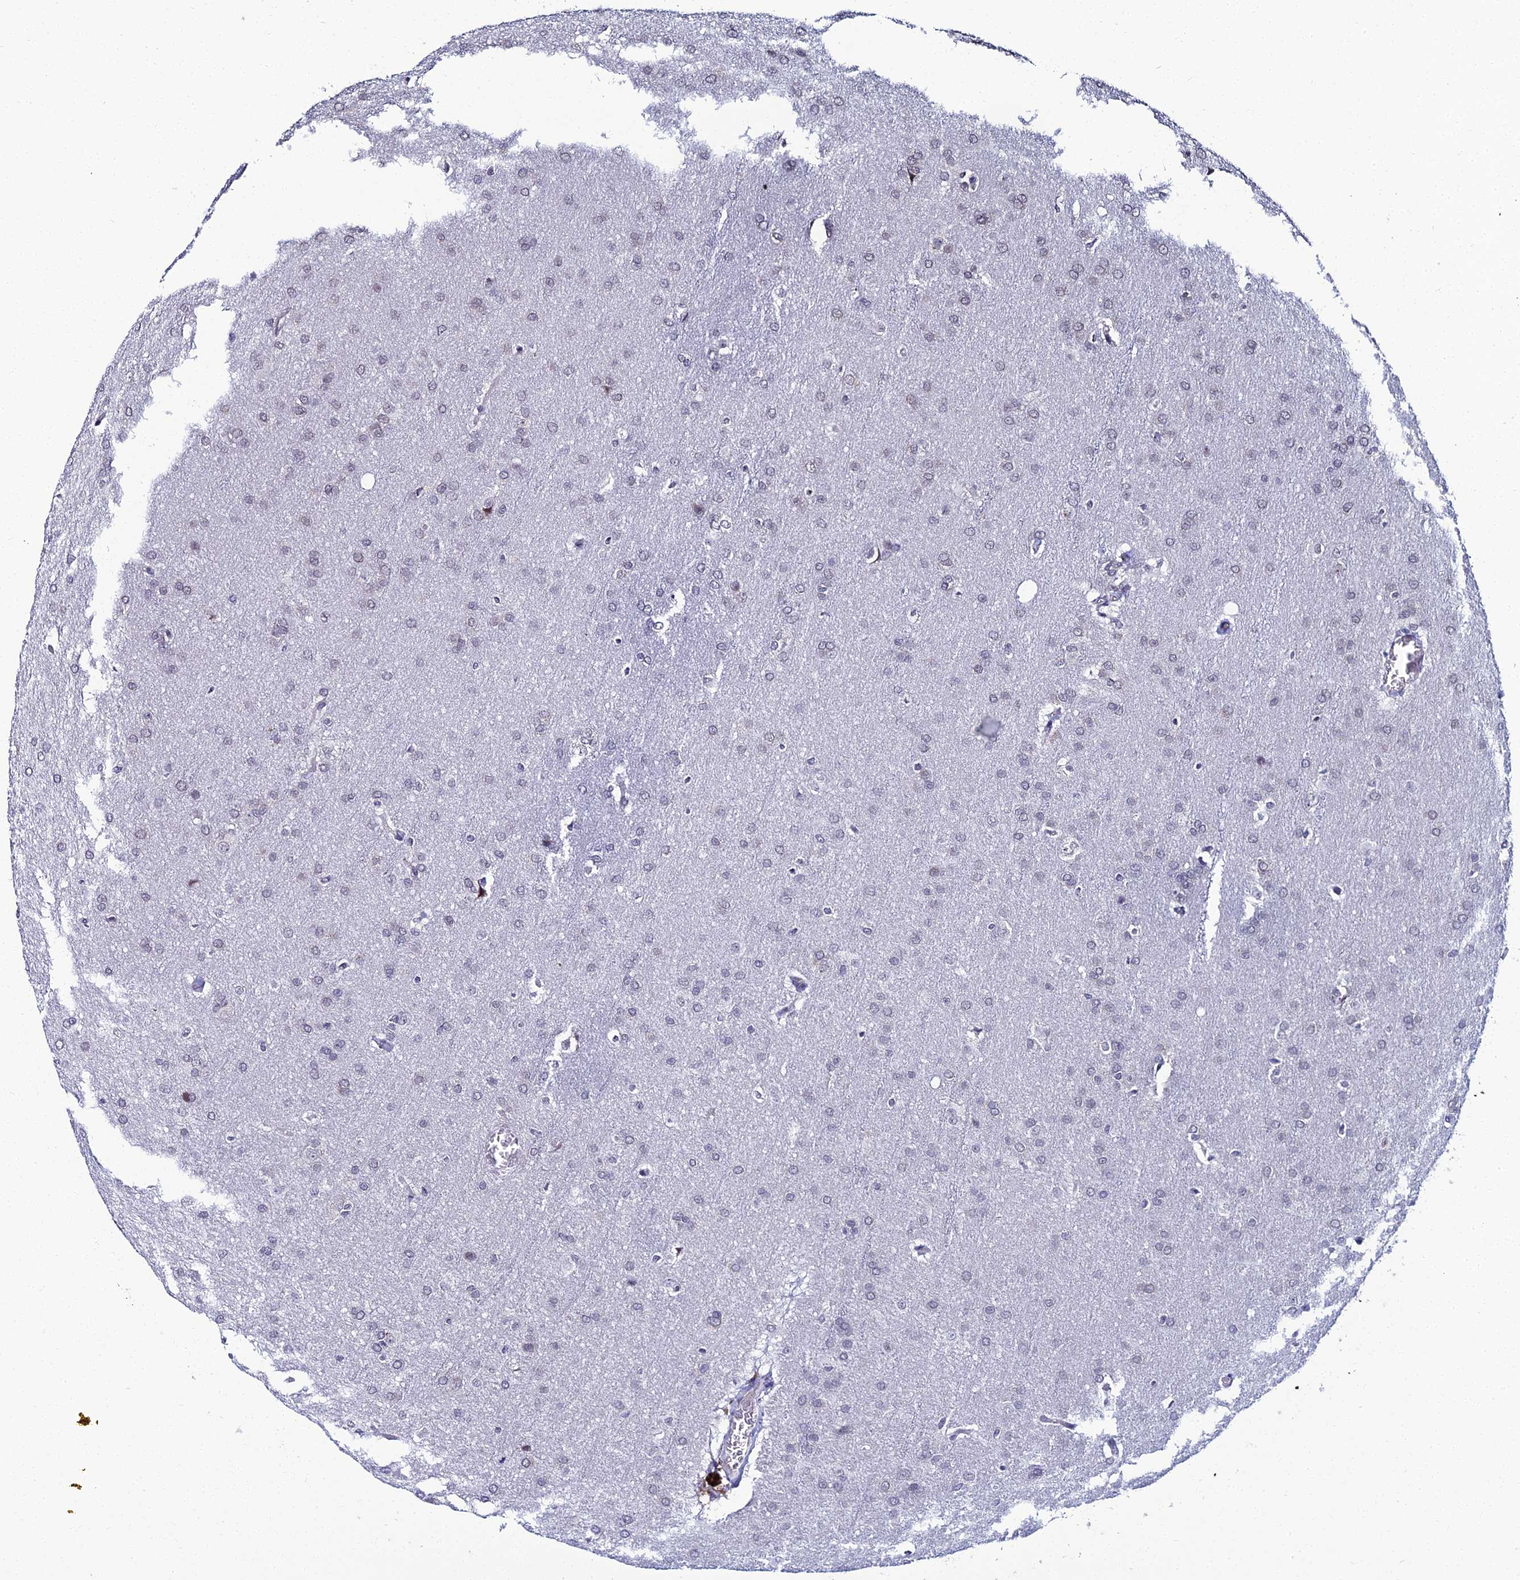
{"staining": {"intensity": "negative", "quantity": "none", "location": "none"}, "tissue": "glioma", "cell_type": "Tumor cells", "image_type": "cancer", "snomed": [{"axis": "morphology", "description": "Glioma, malignant, Low grade"}, {"axis": "topography", "description": "Brain"}], "caption": "DAB immunohistochemical staining of human glioma displays no significant expression in tumor cells.", "gene": "TAF9B", "patient": {"sex": "female", "age": 32}}